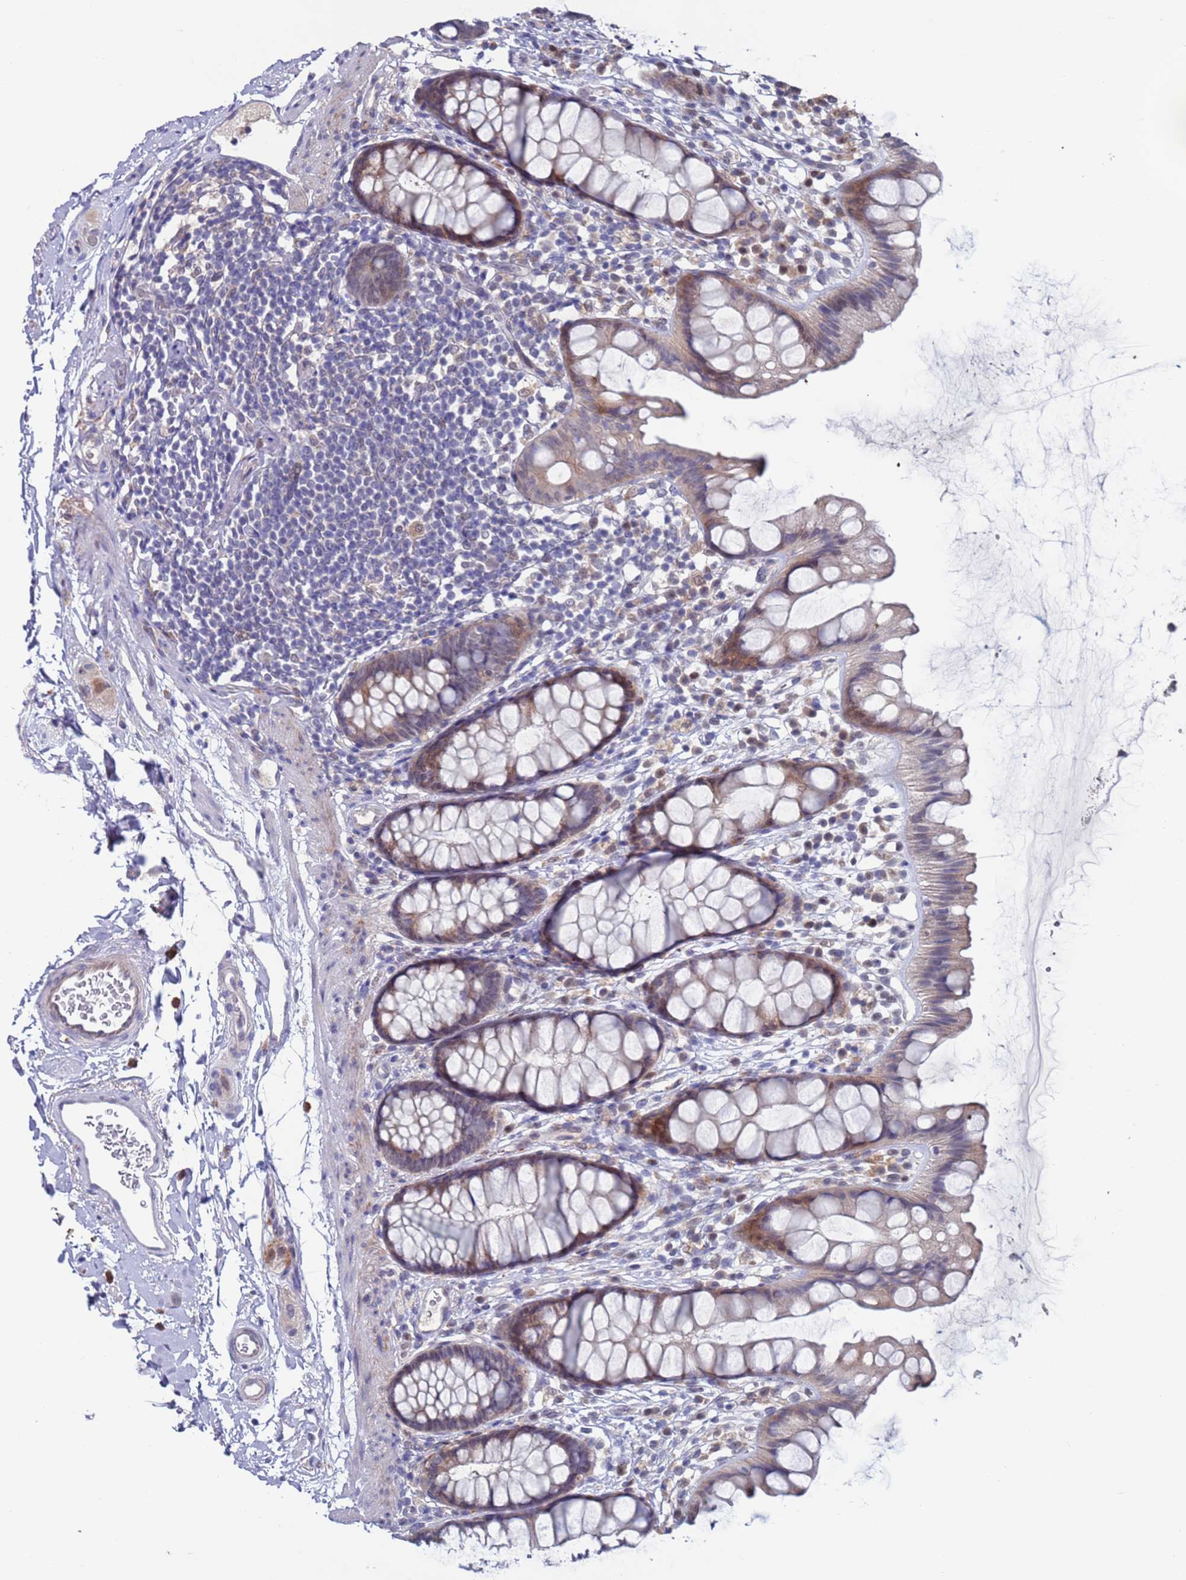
{"staining": {"intensity": "moderate", "quantity": "25%-75%", "location": "cytoplasmic/membranous"}, "tissue": "rectum", "cell_type": "Glandular cells", "image_type": "normal", "snomed": [{"axis": "morphology", "description": "Normal tissue, NOS"}, {"axis": "topography", "description": "Rectum"}], "caption": "Rectum stained with IHC shows moderate cytoplasmic/membranous positivity in about 25%-75% of glandular cells. (DAB (3,3'-diaminobenzidine) = brown stain, brightfield microscopy at high magnification).", "gene": "FBXO27", "patient": {"sex": "female", "age": 65}}